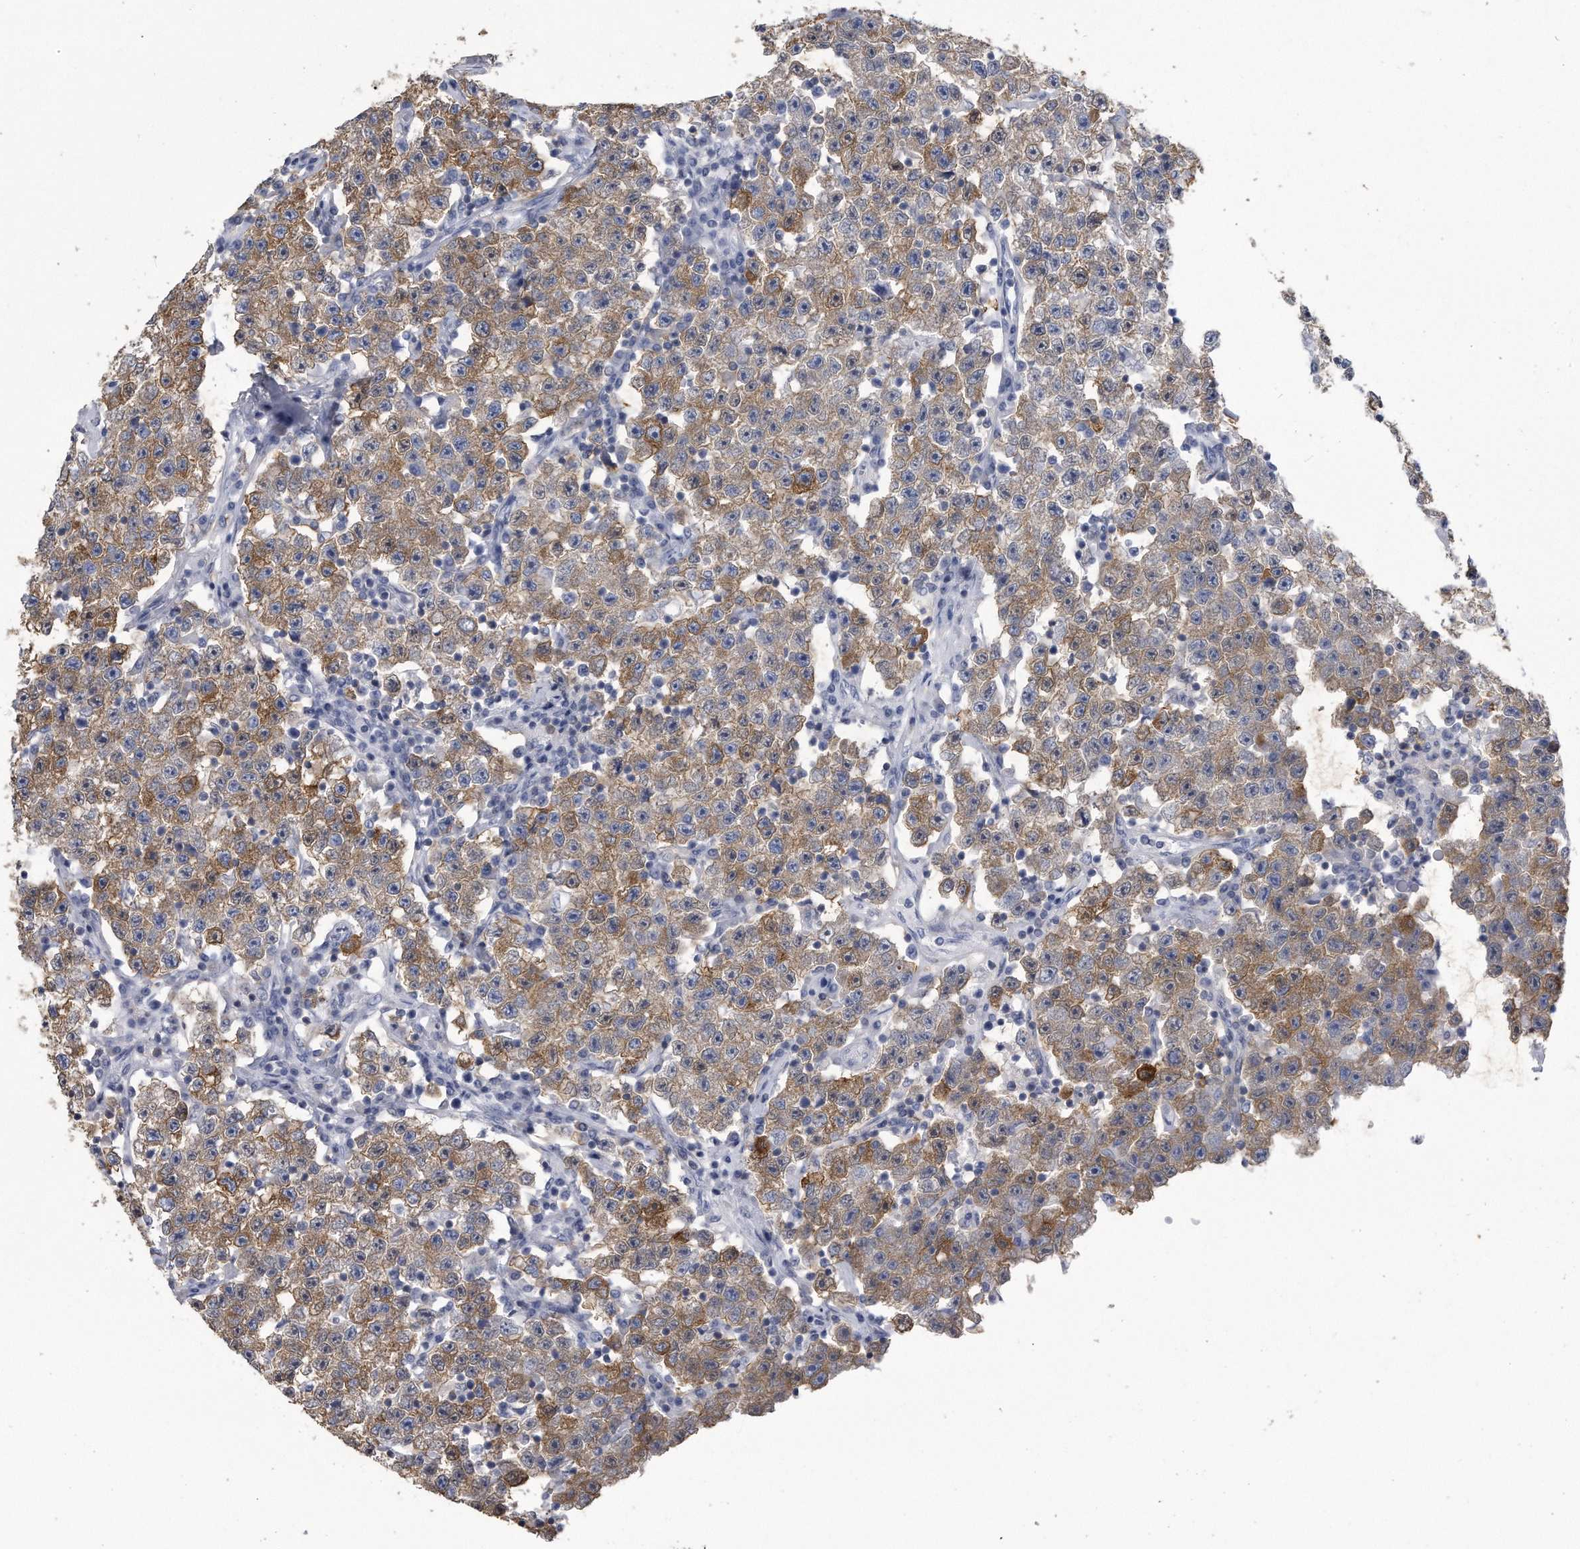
{"staining": {"intensity": "strong", "quantity": "25%-75%", "location": "cytoplasmic/membranous"}, "tissue": "testis cancer", "cell_type": "Tumor cells", "image_type": "cancer", "snomed": [{"axis": "morphology", "description": "Seminoma, NOS"}, {"axis": "topography", "description": "Testis"}], "caption": "Human testis cancer (seminoma) stained with a brown dye demonstrates strong cytoplasmic/membranous positive staining in approximately 25%-75% of tumor cells.", "gene": "PYGB", "patient": {"sex": "male", "age": 22}}